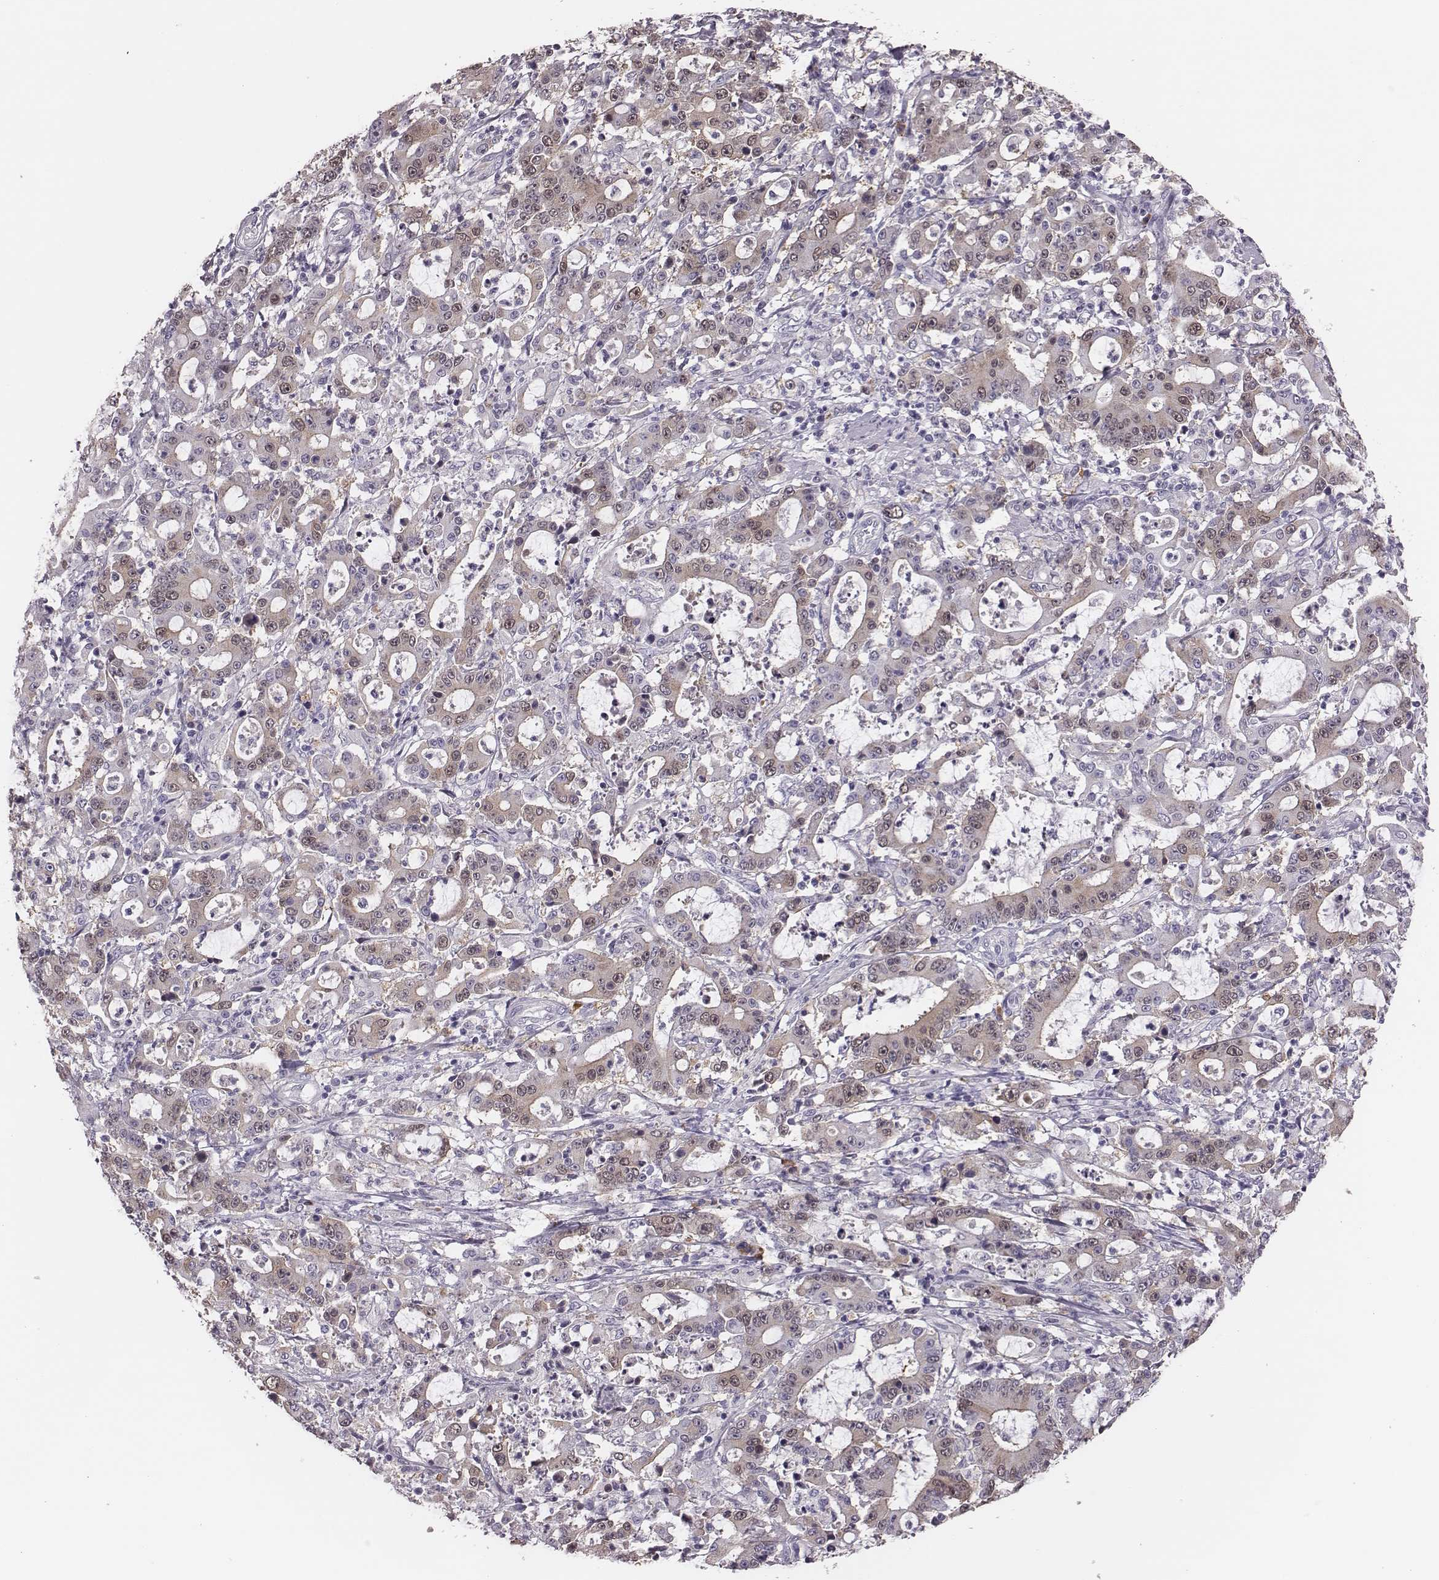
{"staining": {"intensity": "weak", "quantity": "25%-75%", "location": "cytoplasmic/membranous,nuclear"}, "tissue": "stomach cancer", "cell_type": "Tumor cells", "image_type": "cancer", "snomed": [{"axis": "morphology", "description": "Adenocarcinoma, NOS"}, {"axis": "topography", "description": "Stomach, upper"}], "caption": "Stomach cancer (adenocarcinoma) stained with DAB (3,3'-diaminobenzidine) immunohistochemistry (IHC) shows low levels of weak cytoplasmic/membranous and nuclear expression in about 25%-75% of tumor cells.", "gene": "PBK", "patient": {"sex": "male", "age": 68}}